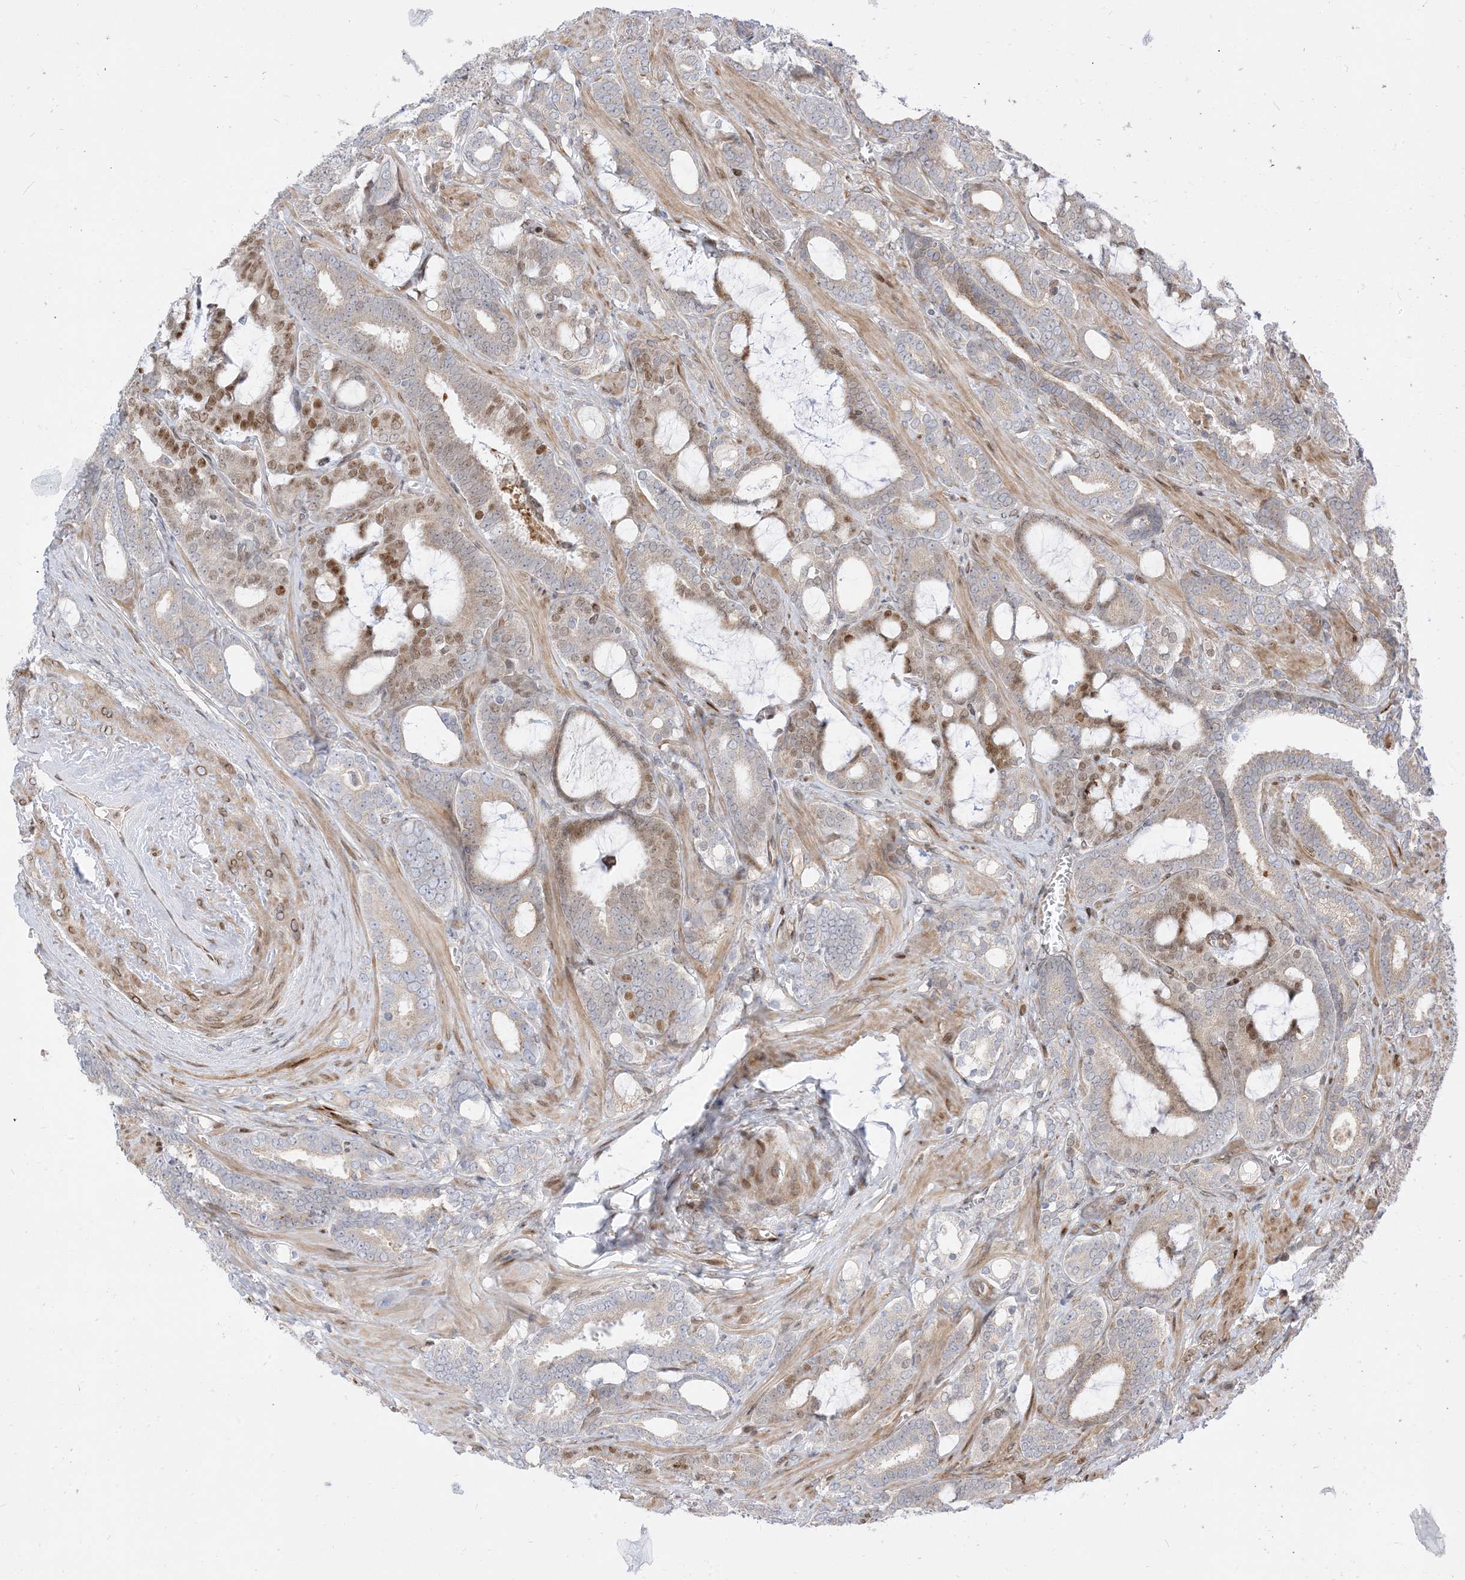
{"staining": {"intensity": "moderate", "quantity": "<25%", "location": "nuclear"}, "tissue": "prostate cancer", "cell_type": "Tumor cells", "image_type": "cancer", "snomed": [{"axis": "morphology", "description": "Adenocarcinoma, High grade"}, {"axis": "topography", "description": "Prostate and seminal vesicle, NOS"}], "caption": "Immunohistochemistry (IHC) image of human prostate high-grade adenocarcinoma stained for a protein (brown), which reveals low levels of moderate nuclear staining in about <25% of tumor cells.", "gene": "TYSND1", "patient": {"sex": "male", "age": 67}}